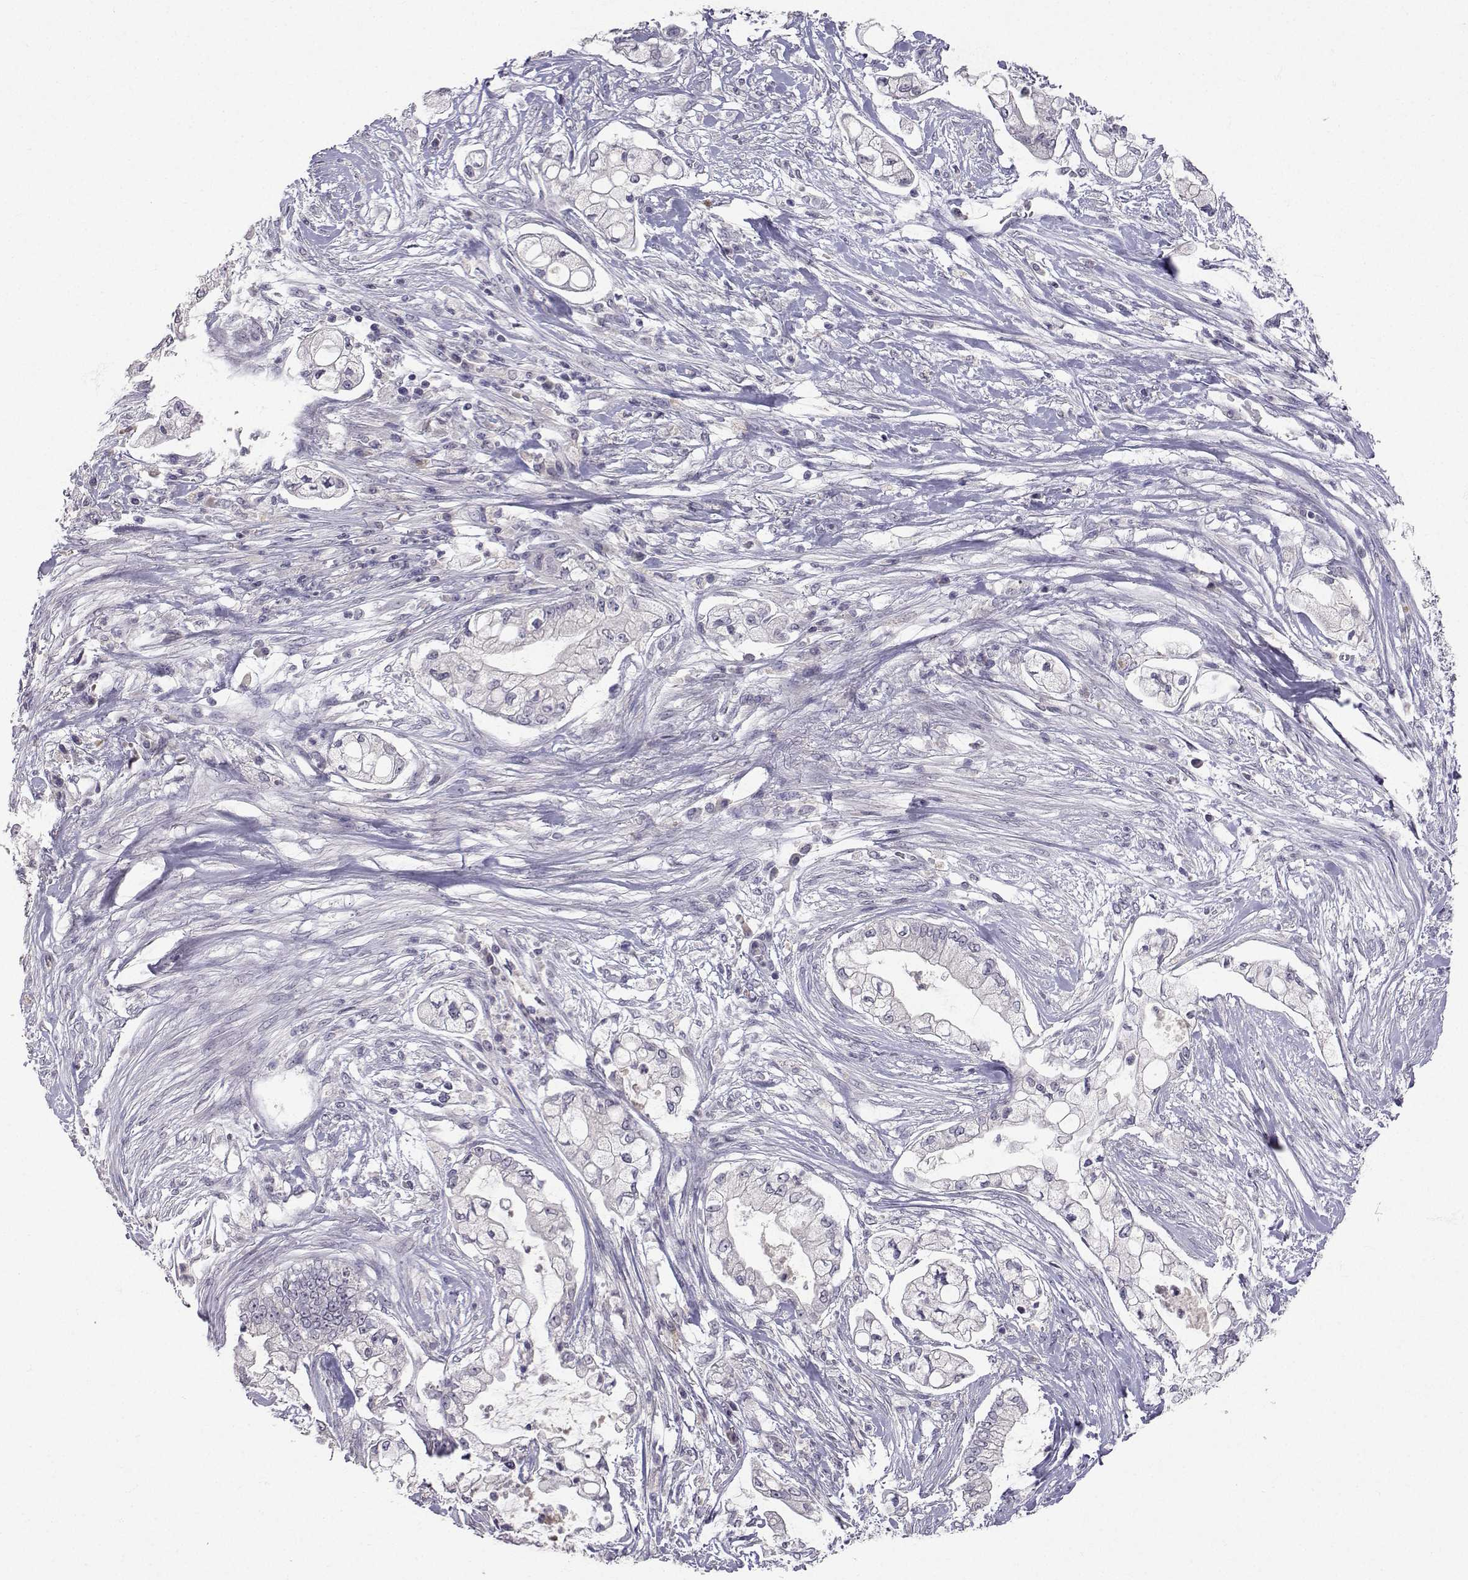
{"staining": {"intensity": "negative", "quantity": "none", "location": "none"}, "tissue": "pancreatic cancer", "cell_type": "Tumor cells", "image_type": "cancer", "snomed": [{"axis": "morphology", "description": "Adenocarcinoma, NOS"}, {"axis": "topography", "description": "Pancreas"}], "caption": "DAB (3,3'-diaminobenzidine) immunohistochemical staining of human adenocarcinoma (pancreatic) shows no significant expression in tumor cells.", "gene": "SLC6A3", "patient": {"sex": "female", "age": 69}}